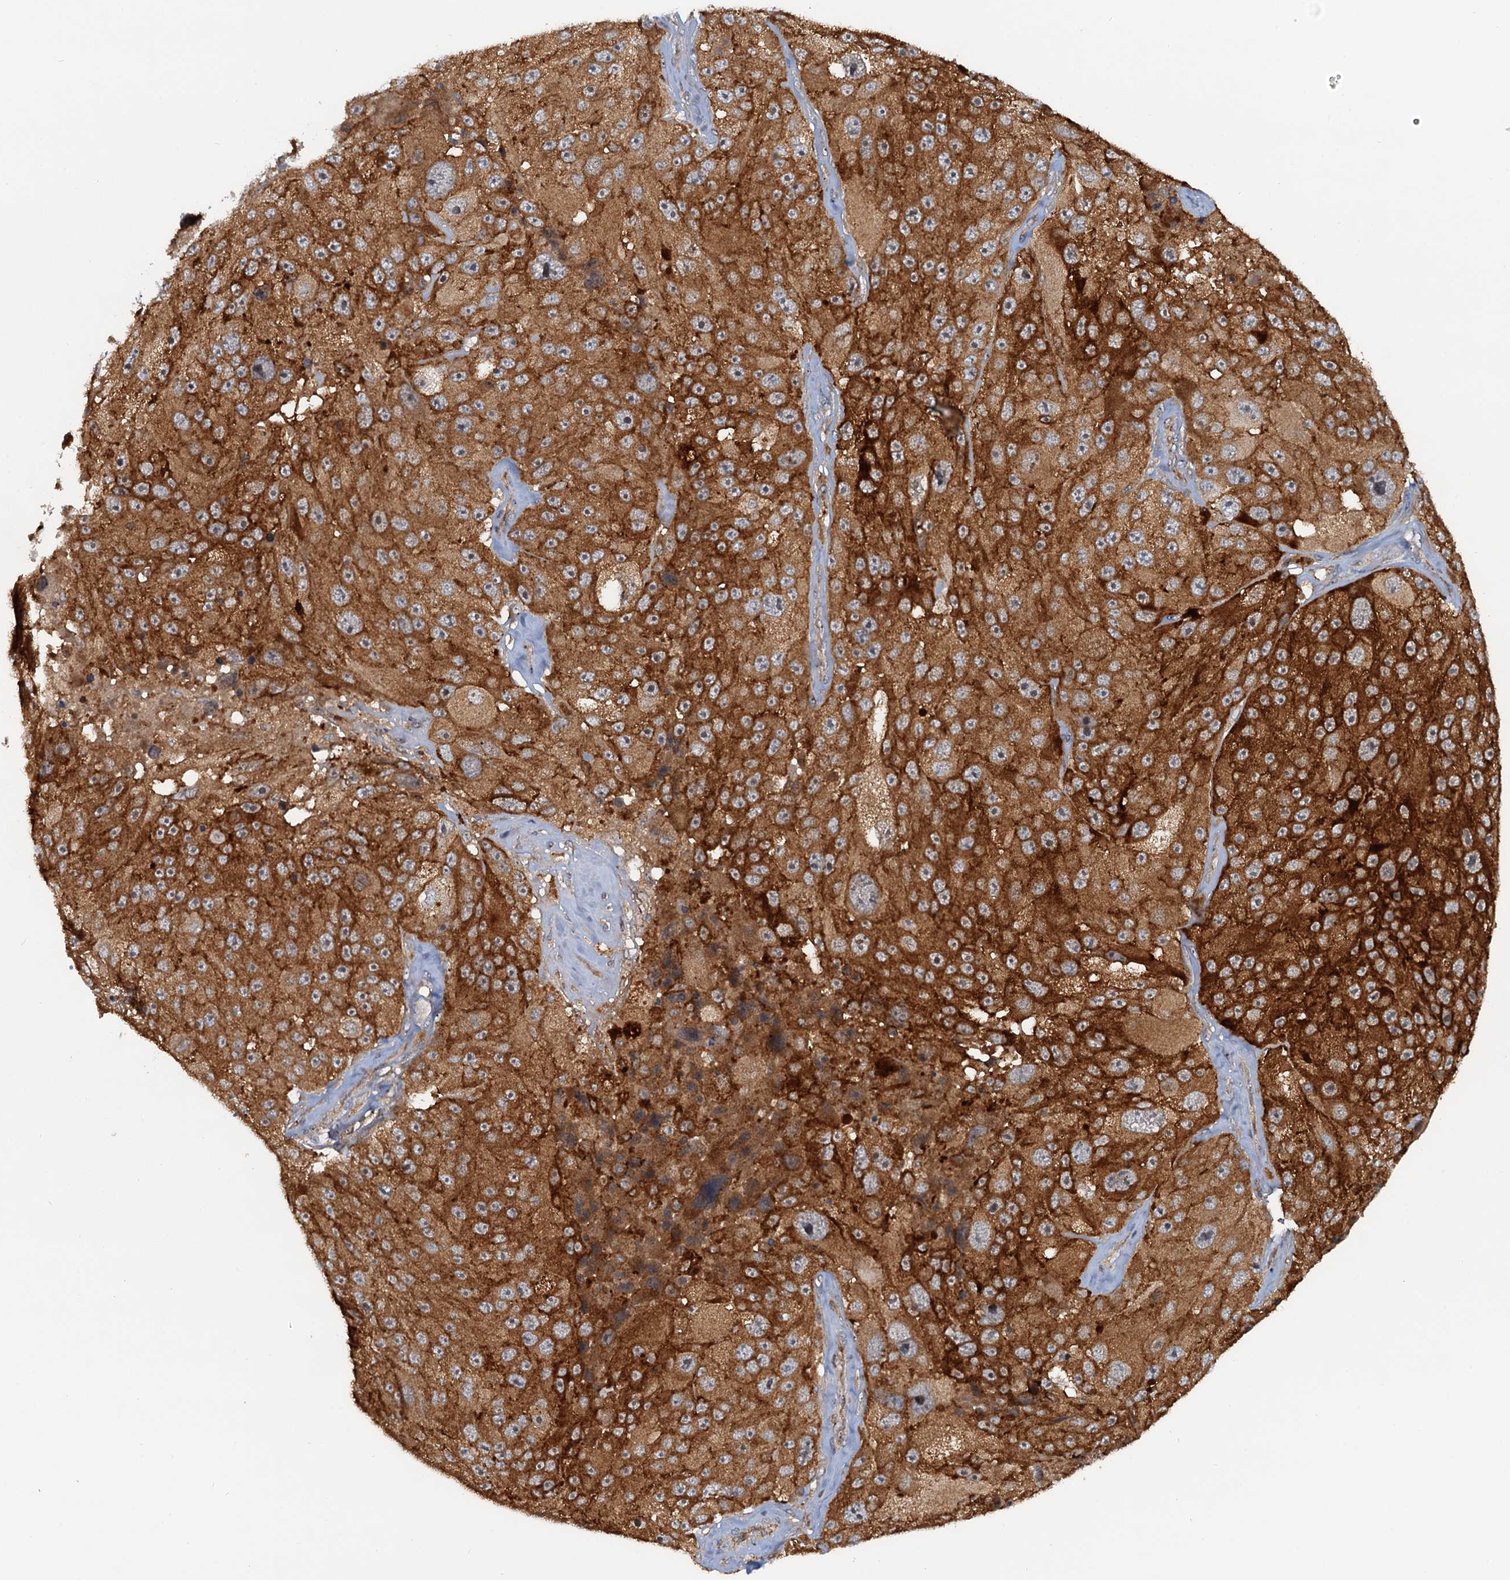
{"staining": {"intensity": "strong", "quantity": ">75%", "location": "cytoplasmic/membranous"}, "tissue": "melanoma", "cell_type": "Tumor cells", "image_type": "cancer", "snomed": [{"axis": "morphology", "description": "Malignant melanoma, Metastatic site"}, {"axis": "topography", "description": "Lymph node"}], "caption": "Strong cytoplasmic/membranous protein staining is identified in approximately >75% of tumor cells in melanoma. (IHC, brightfield microscopy, high magnification).", "gene": "TOLLIP", "patient": {"sex": "male", "age": 62}}